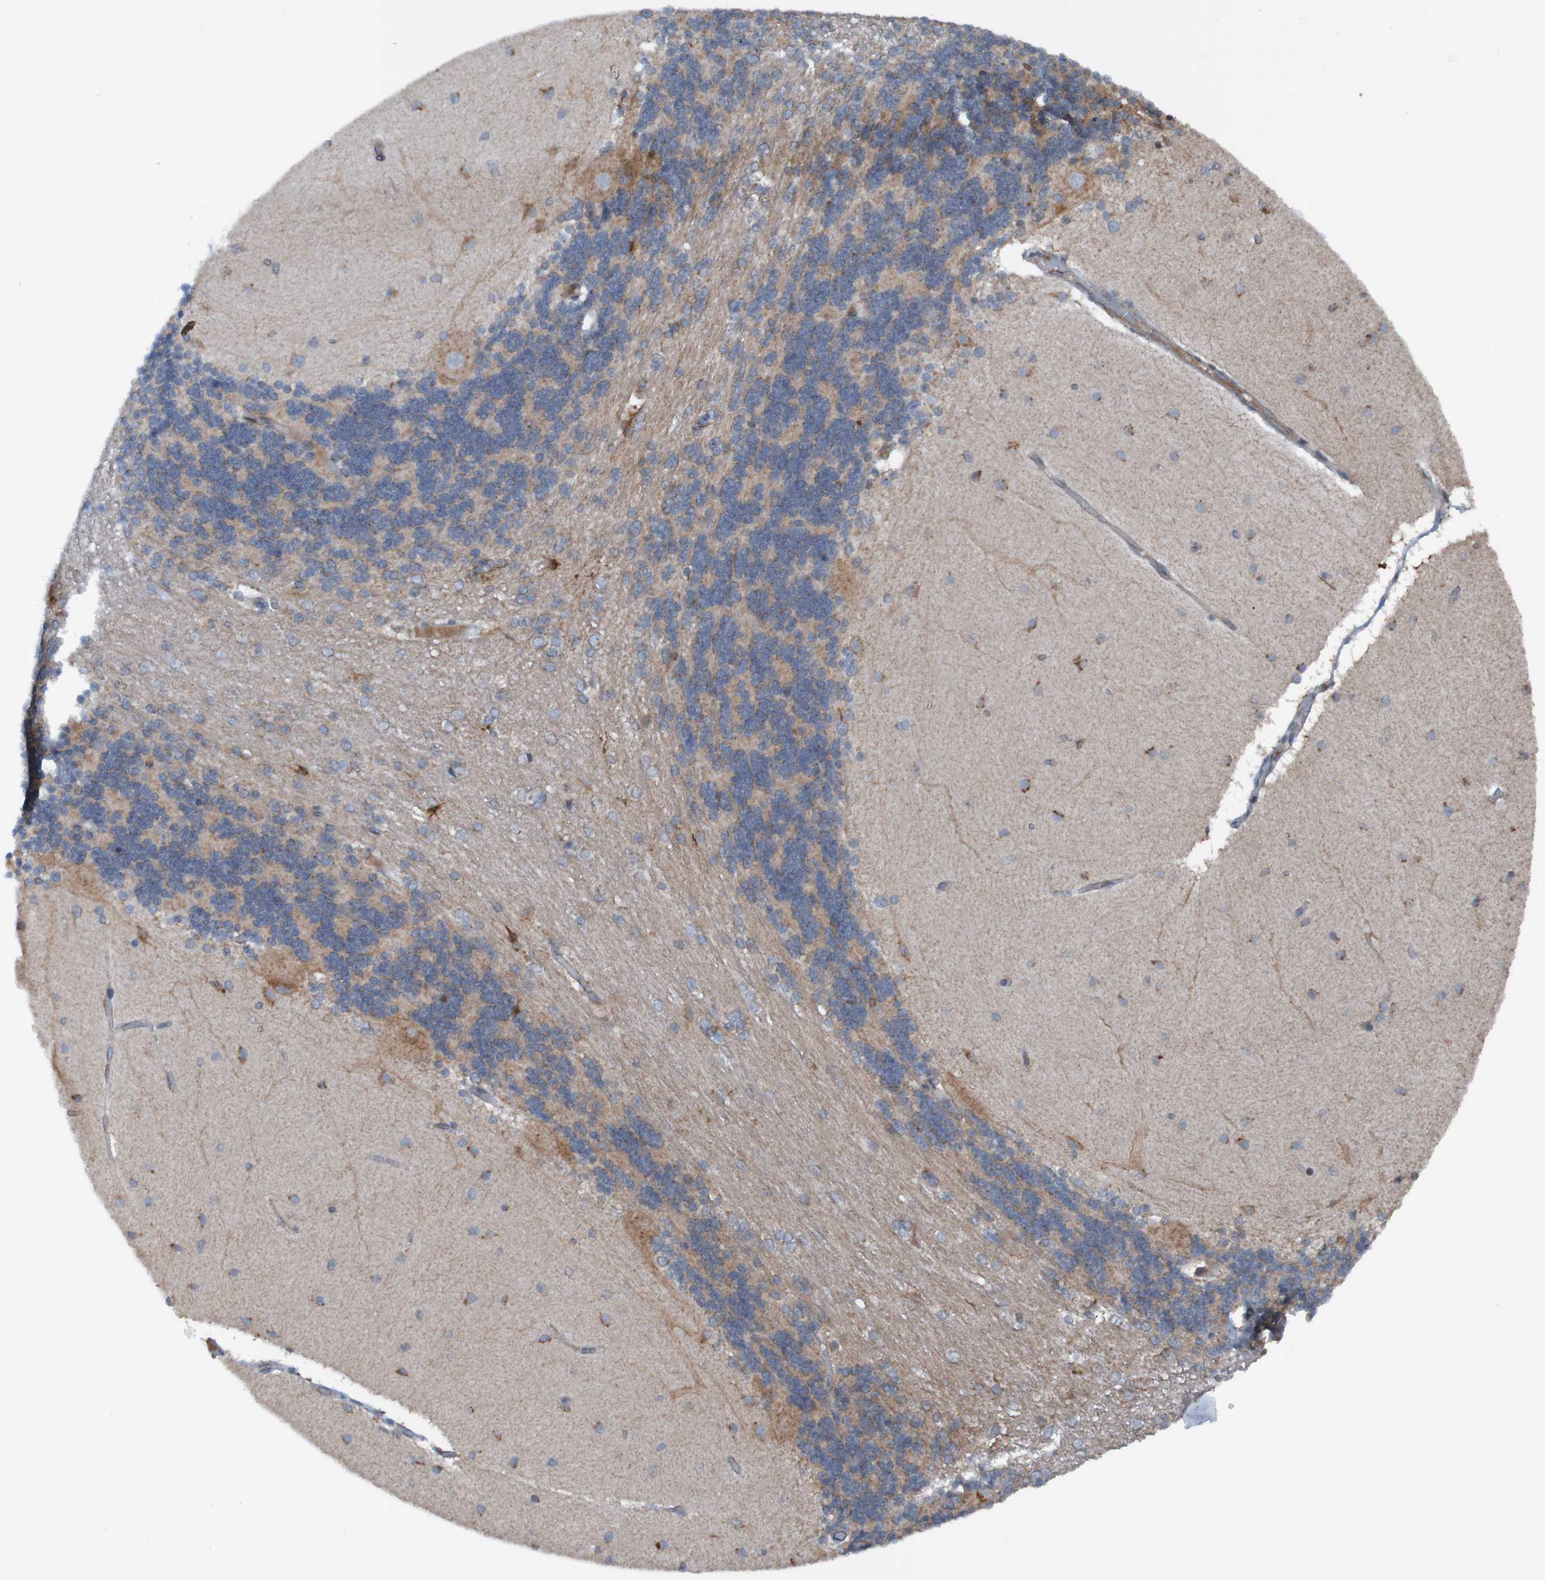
{"staining": {"intensity": "moderate", "quantity": "25%-75%", "location": "cytoplasmic/membranous"}, "tissue": "cerebellum", "cell_type": "Cells in granular layer", "image_type": "normal", "snomed": [{"axis": "morphology", "description": "Normal tissue, NOS"}, {"axis": "topography", "description": "Cerebellum"}], "caption": "Immunohistochemistry of normal human cerebellum shows medium levels of moderate cytoplasmic/membranous expression in approximately 25%-75% of cells in granular layer. Nuclei are stained in blue.", "gene": "UNG", "patient": {"sex": "female", "age": 54}}